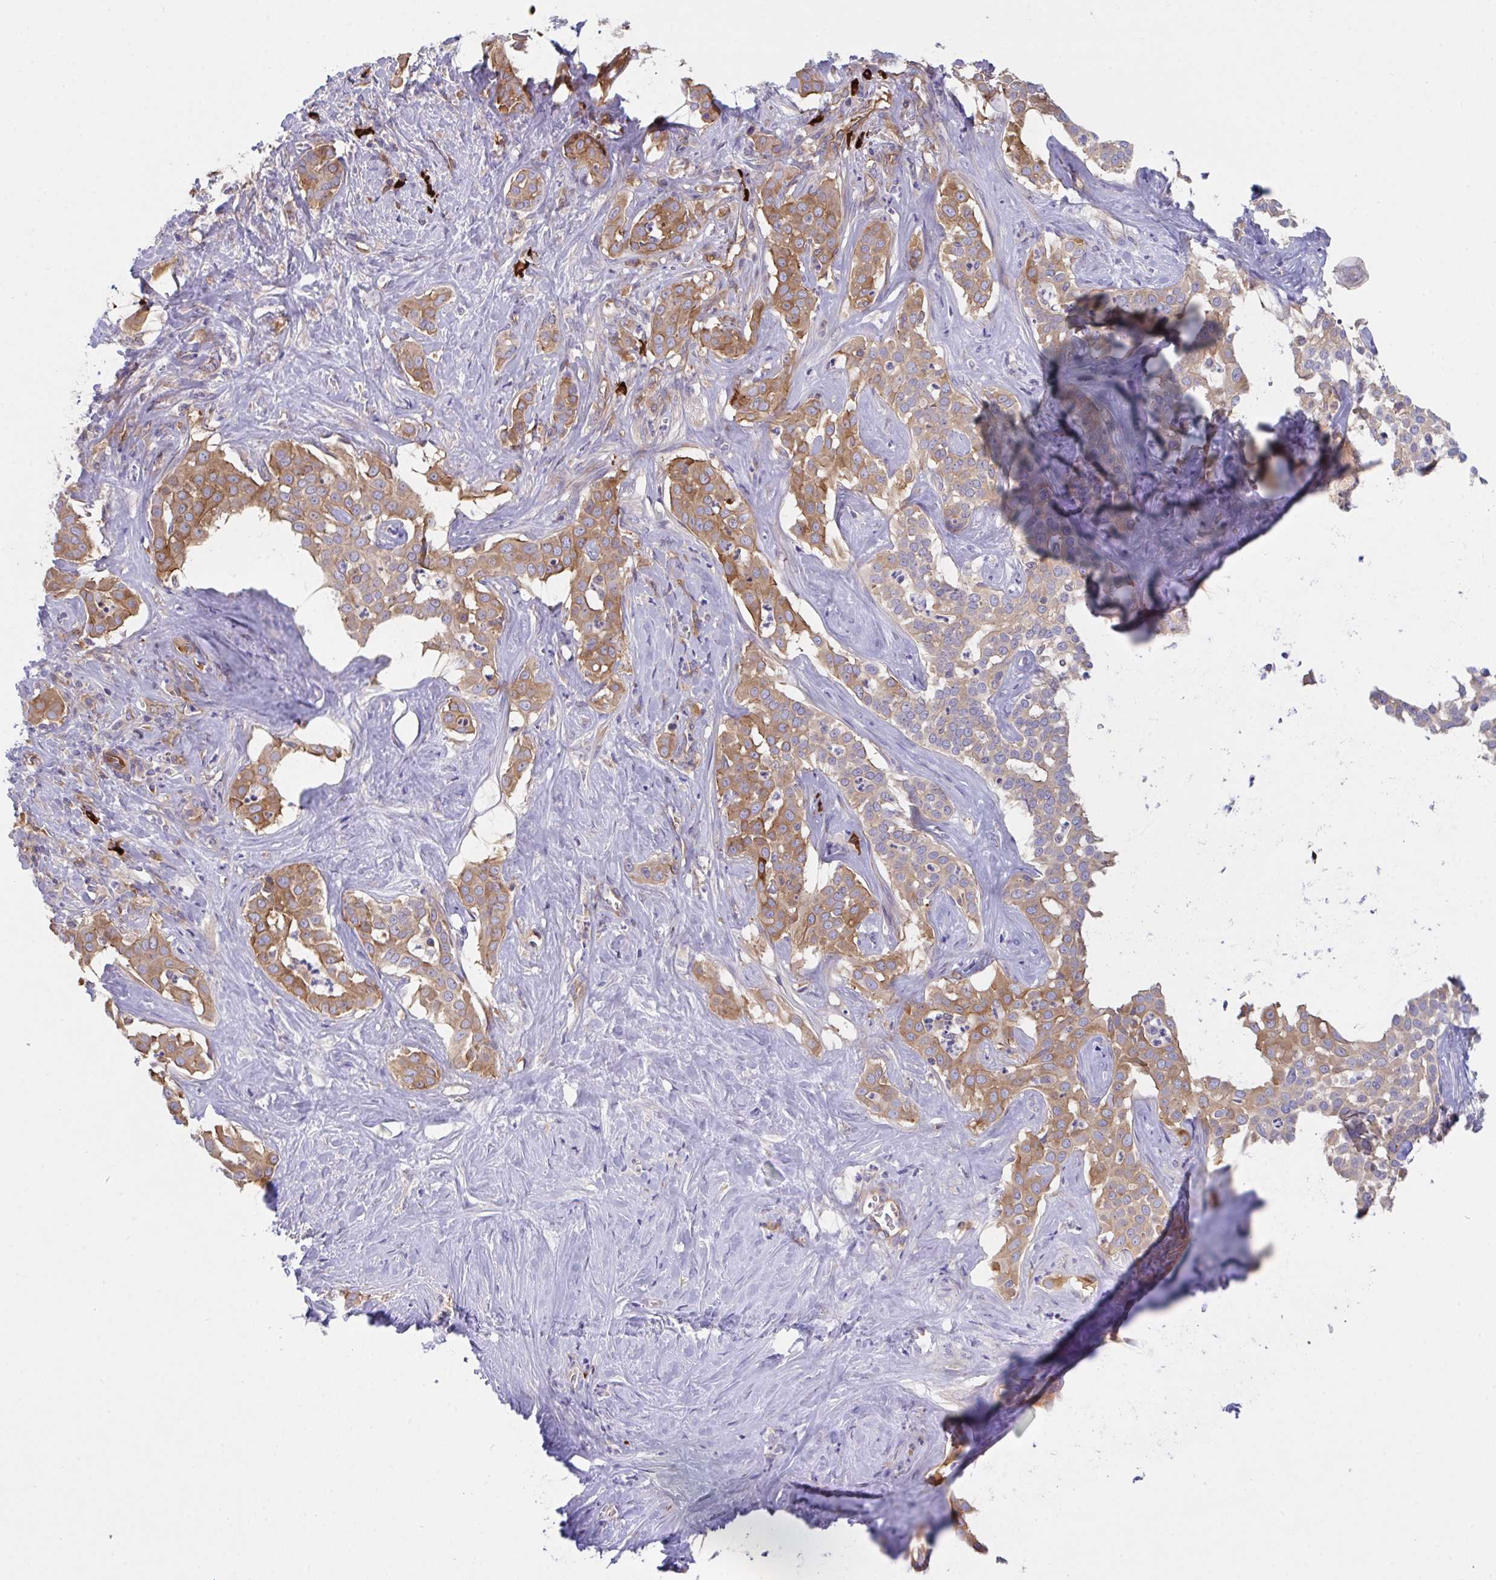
{"staining": {"intensity": "moderate", "quantity": ">75%", "location": "cytoplasmic/membranous"}, "tissue": "liver cancer", "cell_type": "Tumor cells", "image_type": "cancer", "snomed": [{"axis": "morphology", "description": "Cholangiocarcinoma"}, {"axis": "topography", "description": "Liver"}], "caption": "Liver cancer stained with a brown dye displays moderate cytoplasmic/membranous positive expression in about >75% of tumor cells.", "gene": "YARS2", "patient": {"sex": "male", "age": 67}}